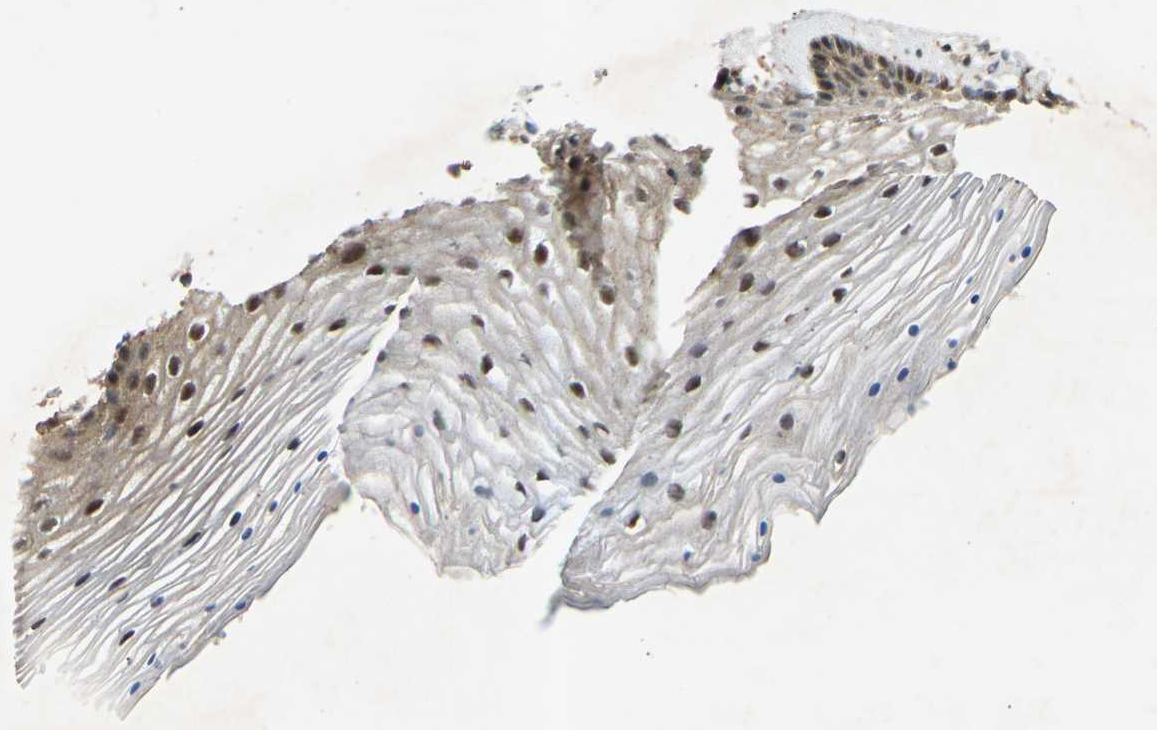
{"staining": {"intensity": "moderate", "quantity": ">75%", "location": "cytoplasmic/membranous,nuclear"}, "tissue": "vagina", "cell_type": "Squamous epithelial cells", "image_type": "normal", "snomed": [{"axis": "morphology", "description": "Normal tissue, NOS"}, {"axis": "topography", "description": "Vagina"}], "caption": "This micrograph reveals normal vagina stained with immunohistochemistry to label a protein in brown. The cytoplasmic/membranous,nuclear of squamous epithelial cells show moderate positivity for the protein. Nuclei are counter-stained blue.", "gene": "ATP5MF", "patient": {"sex": "female", "age": 32}}